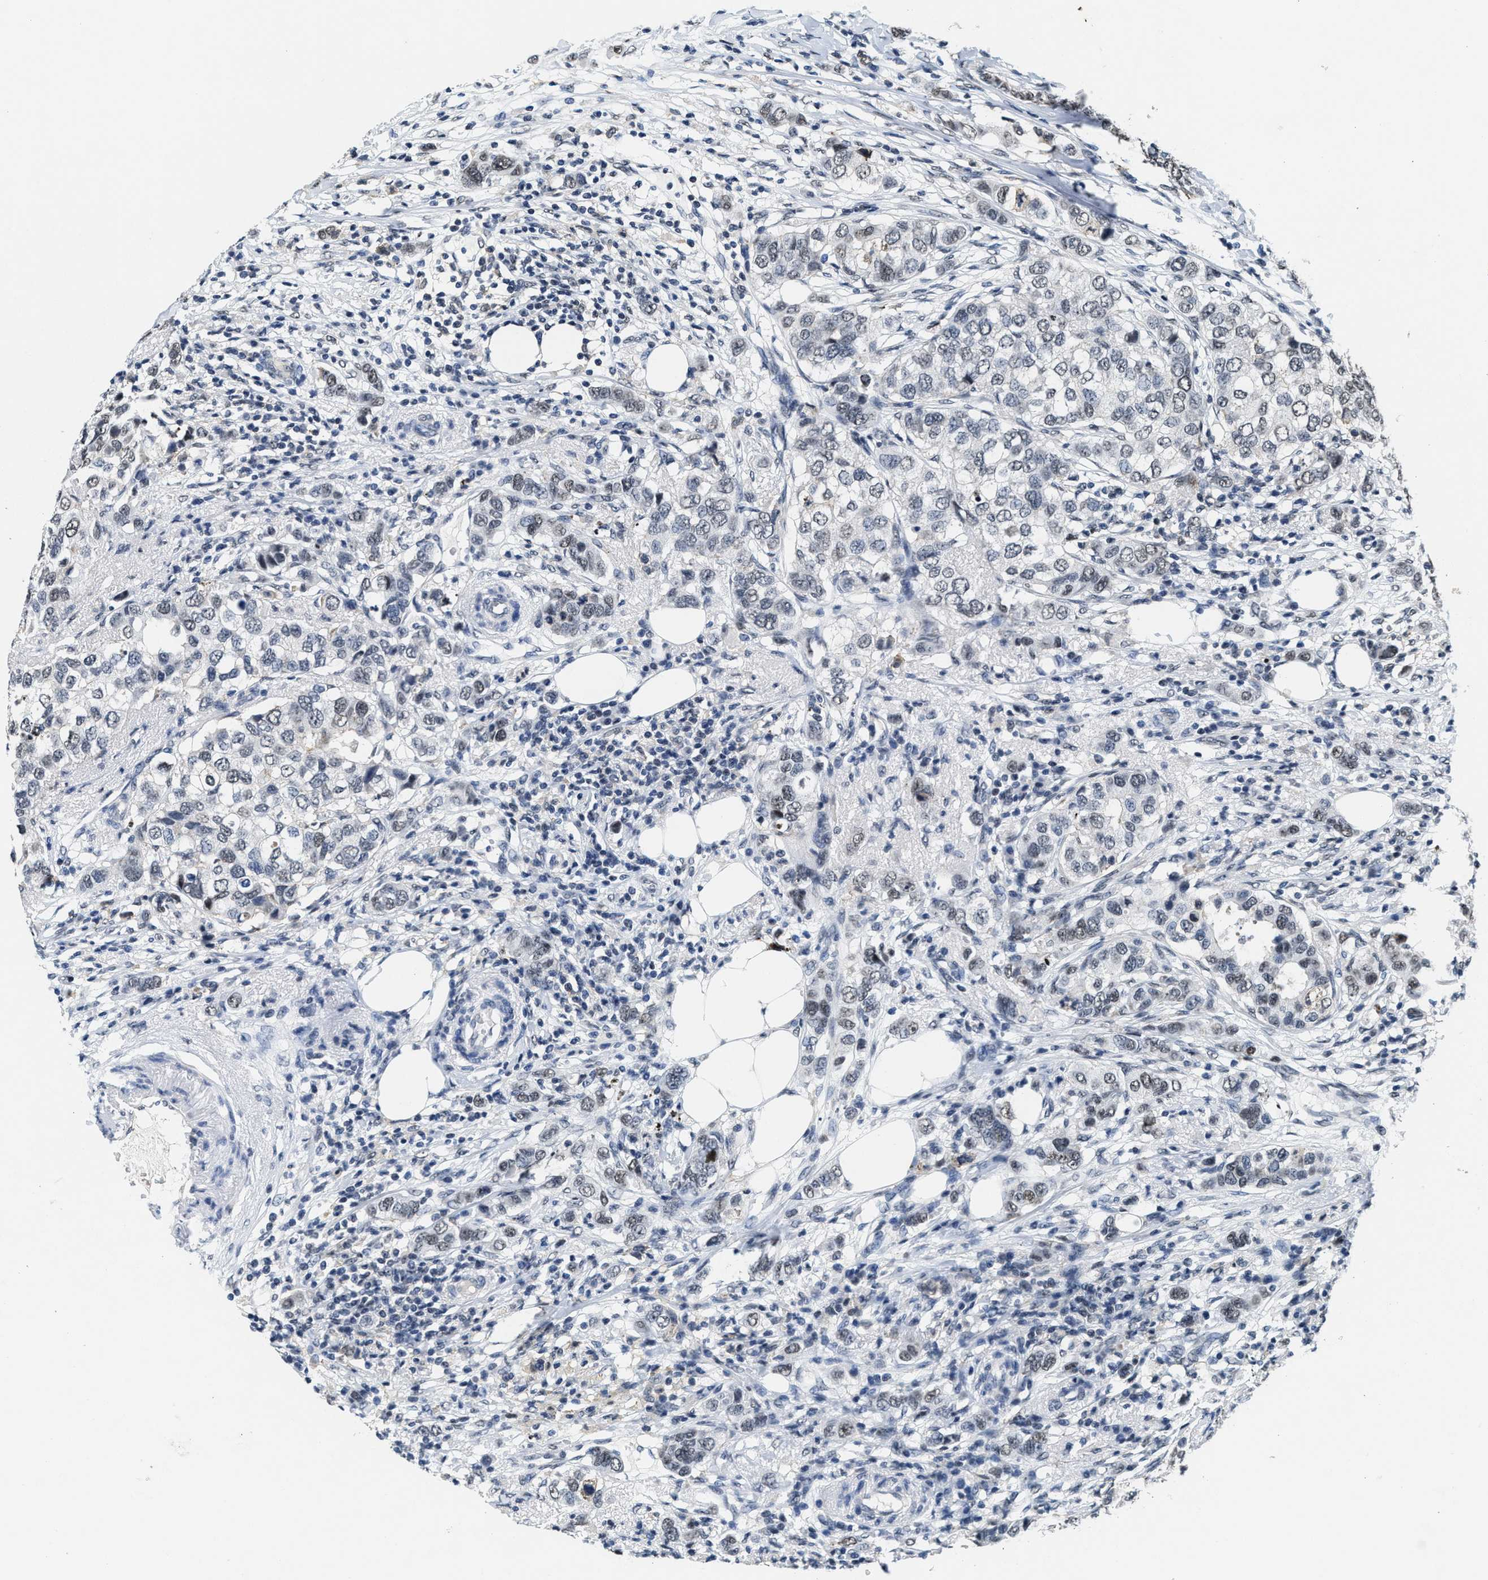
{"staining": {"intensity": "weak", "quantity": "<25%", "location": "nuclear"}, "tissue": "breast cancer", "cell_type": "Tumor cells", "image_type": "cancer", "snomed": [{"axis": "morphology", "description": "Duct carcinoma"}, {"axis": "topography", "description": "Breast"}], "caption": "Immunohistochemistry micrograph of breast cancer stained for a protein (brown), which displays no expression in tumor cells.", "gene": "SUPT16H", "patient": {"sex": "female", "age": 50}}